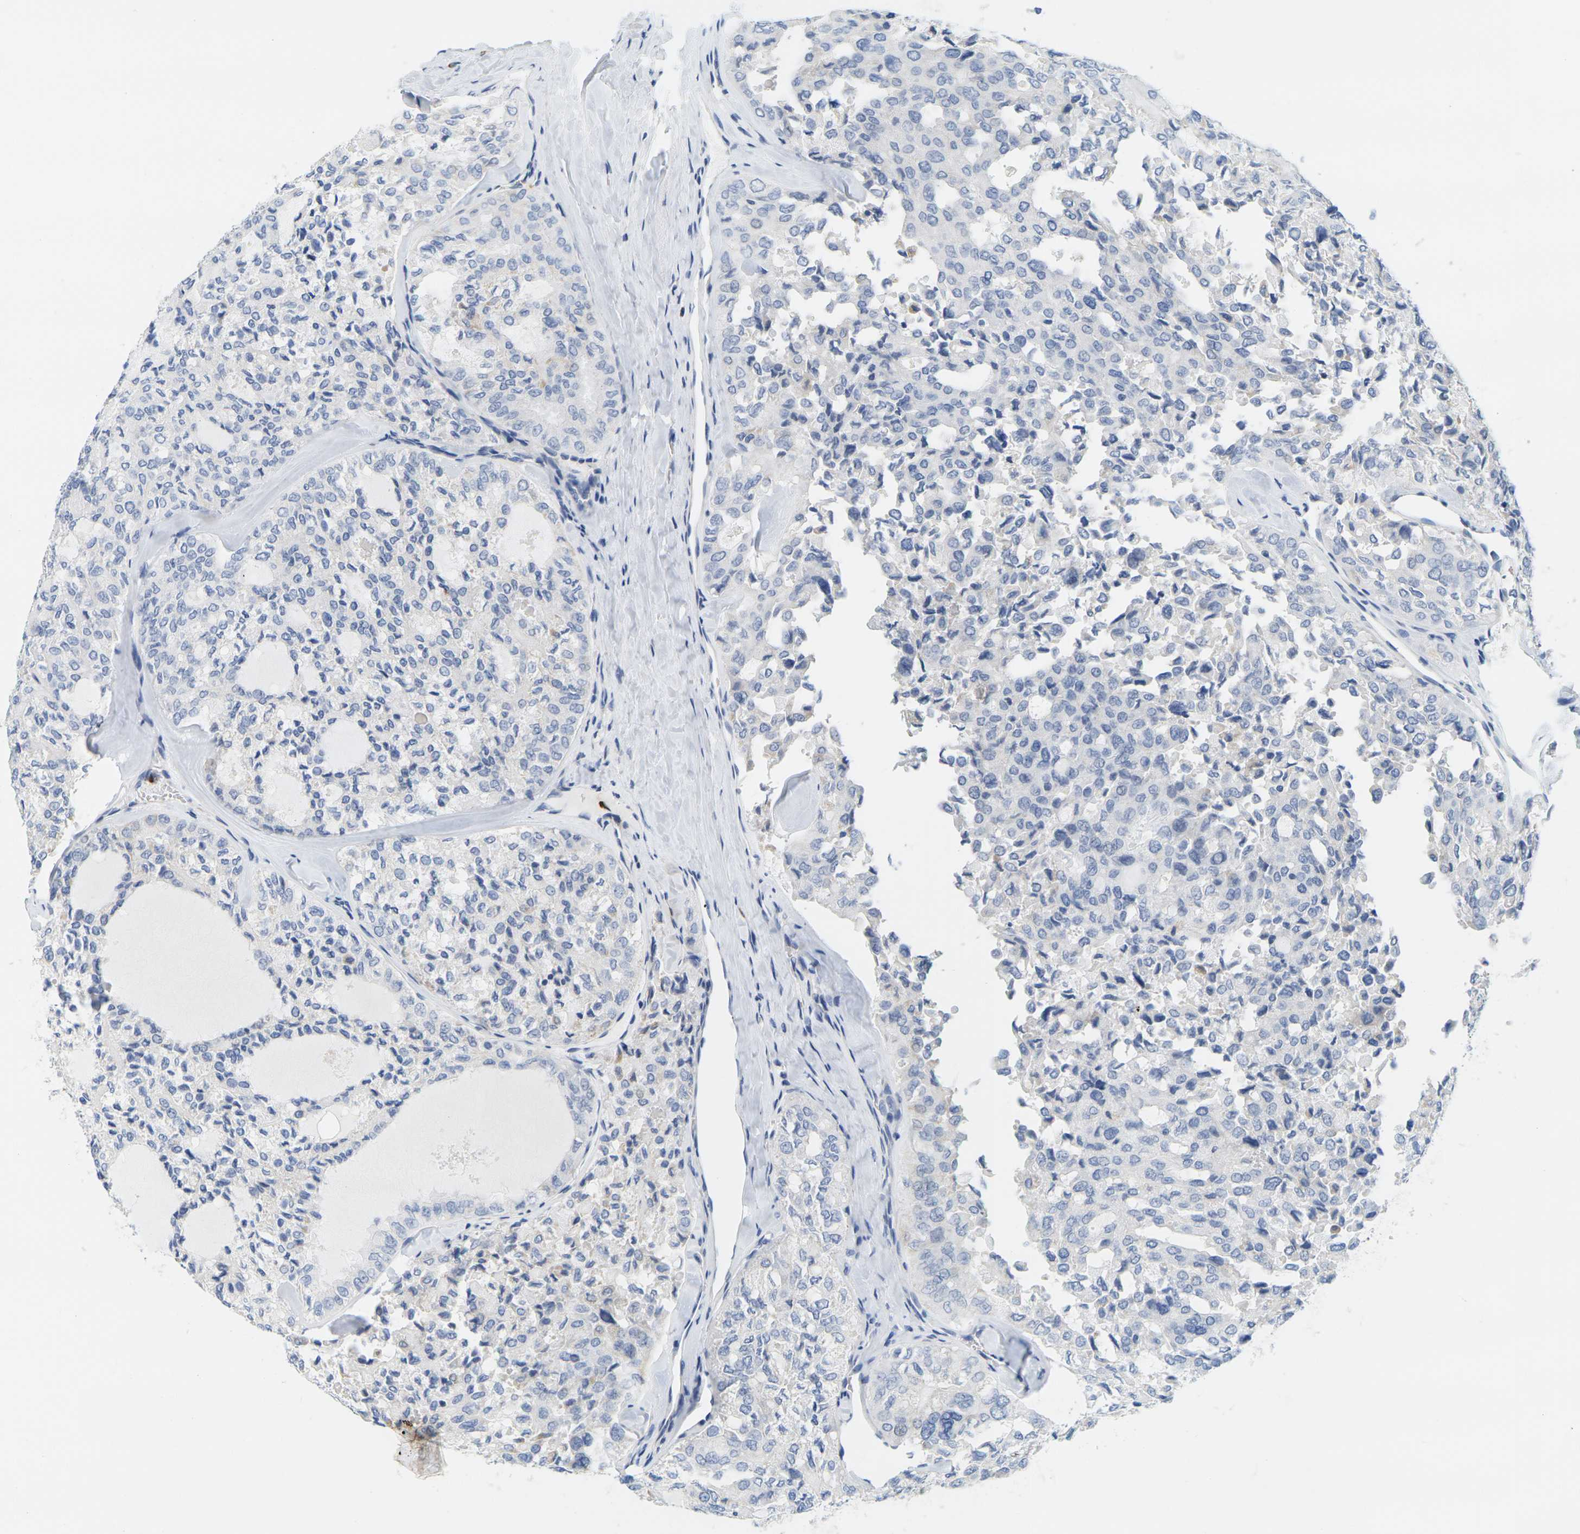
{"staining": {"intensity": "negative", "quantity": "none", "location": "none"}, "tissue": "thyroid cancer", "cell_type": "Tumor cells", "image_type": "cancer", "snomed": [{"axis": "morphology", "description": "Follicular adenoma carcinoma, NOS"}, {"axis": "topography", "description": "Thyroid gland"}], "caption": "A histopathology image of thyroid cancer (follicular adenoma carcinoma) stained for a protein exhibits no brown staining in tumor cells.", "gene": "KLK5", "patient": {"sex": "male", "age": 75}}